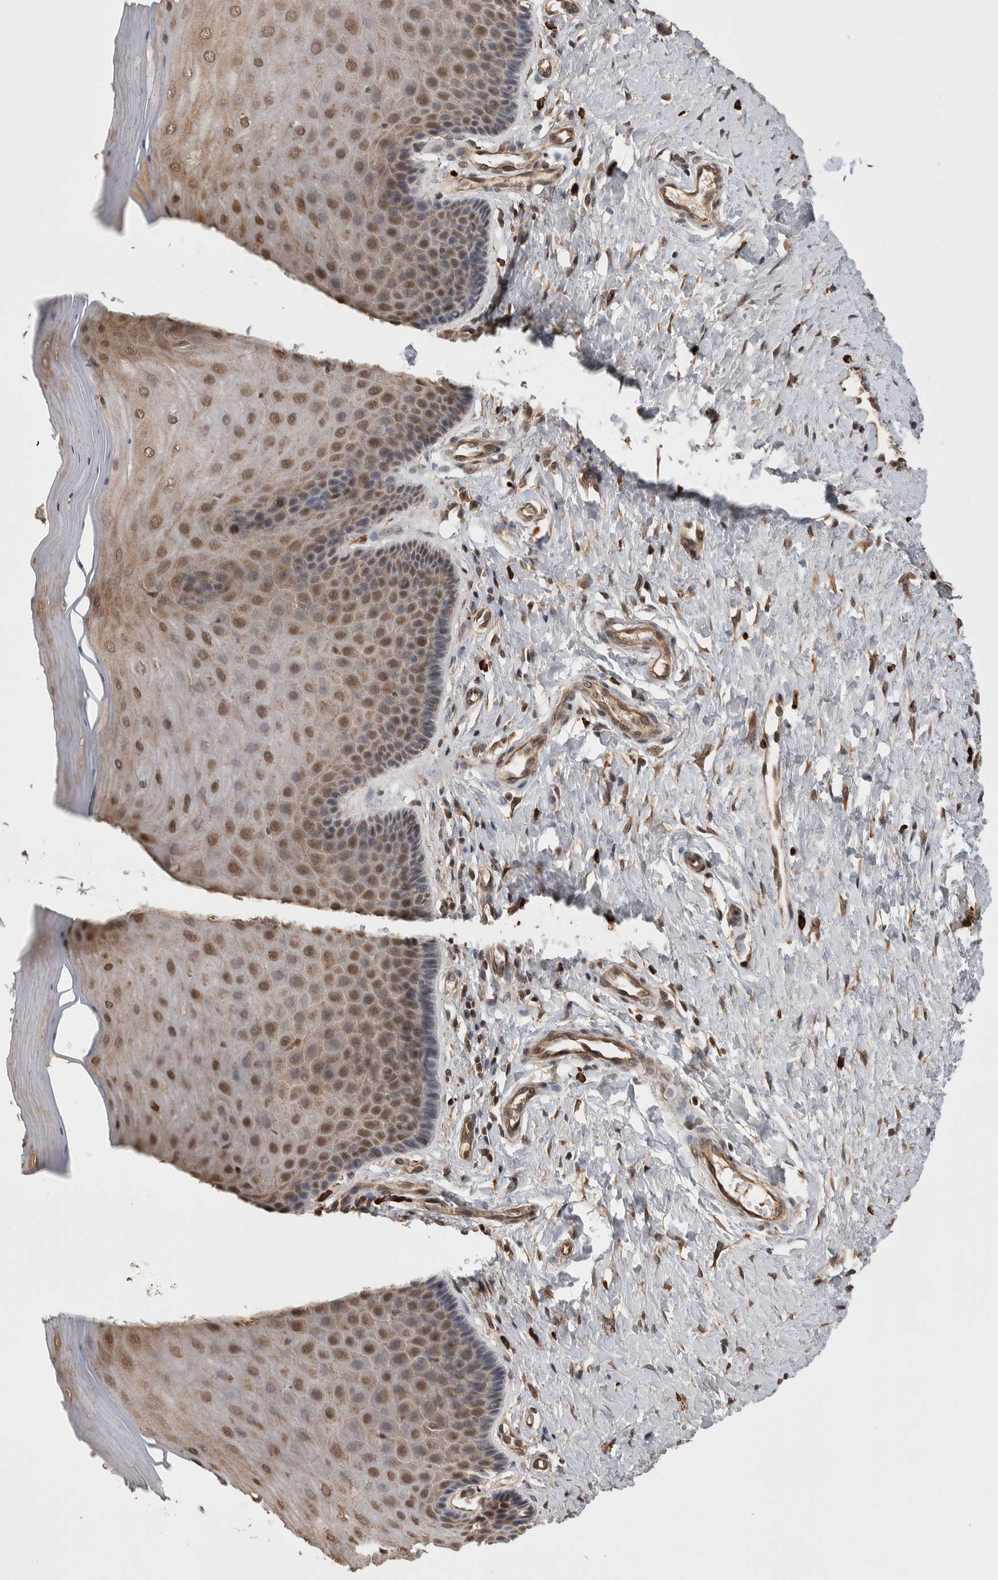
{"staining": {"intensity": "moderate", "quantity": ">75%", "location": "nuclear"}, "tissue": "cervix", "cell_type": "Glandular cells", "image_type": "normal", "snomed": [{"axis": "morphology", "description": "Normal tissue, NOS"}, {"axis": "topography", "description": "Cervix"}], "caption": "Moderate nuclear positivity for a protein is identified in approximately >75% of glandular cells of unremarkable cervix using IHC.", "gene": "ZNF592", "patient": {"sex": "female", "age": 55}}